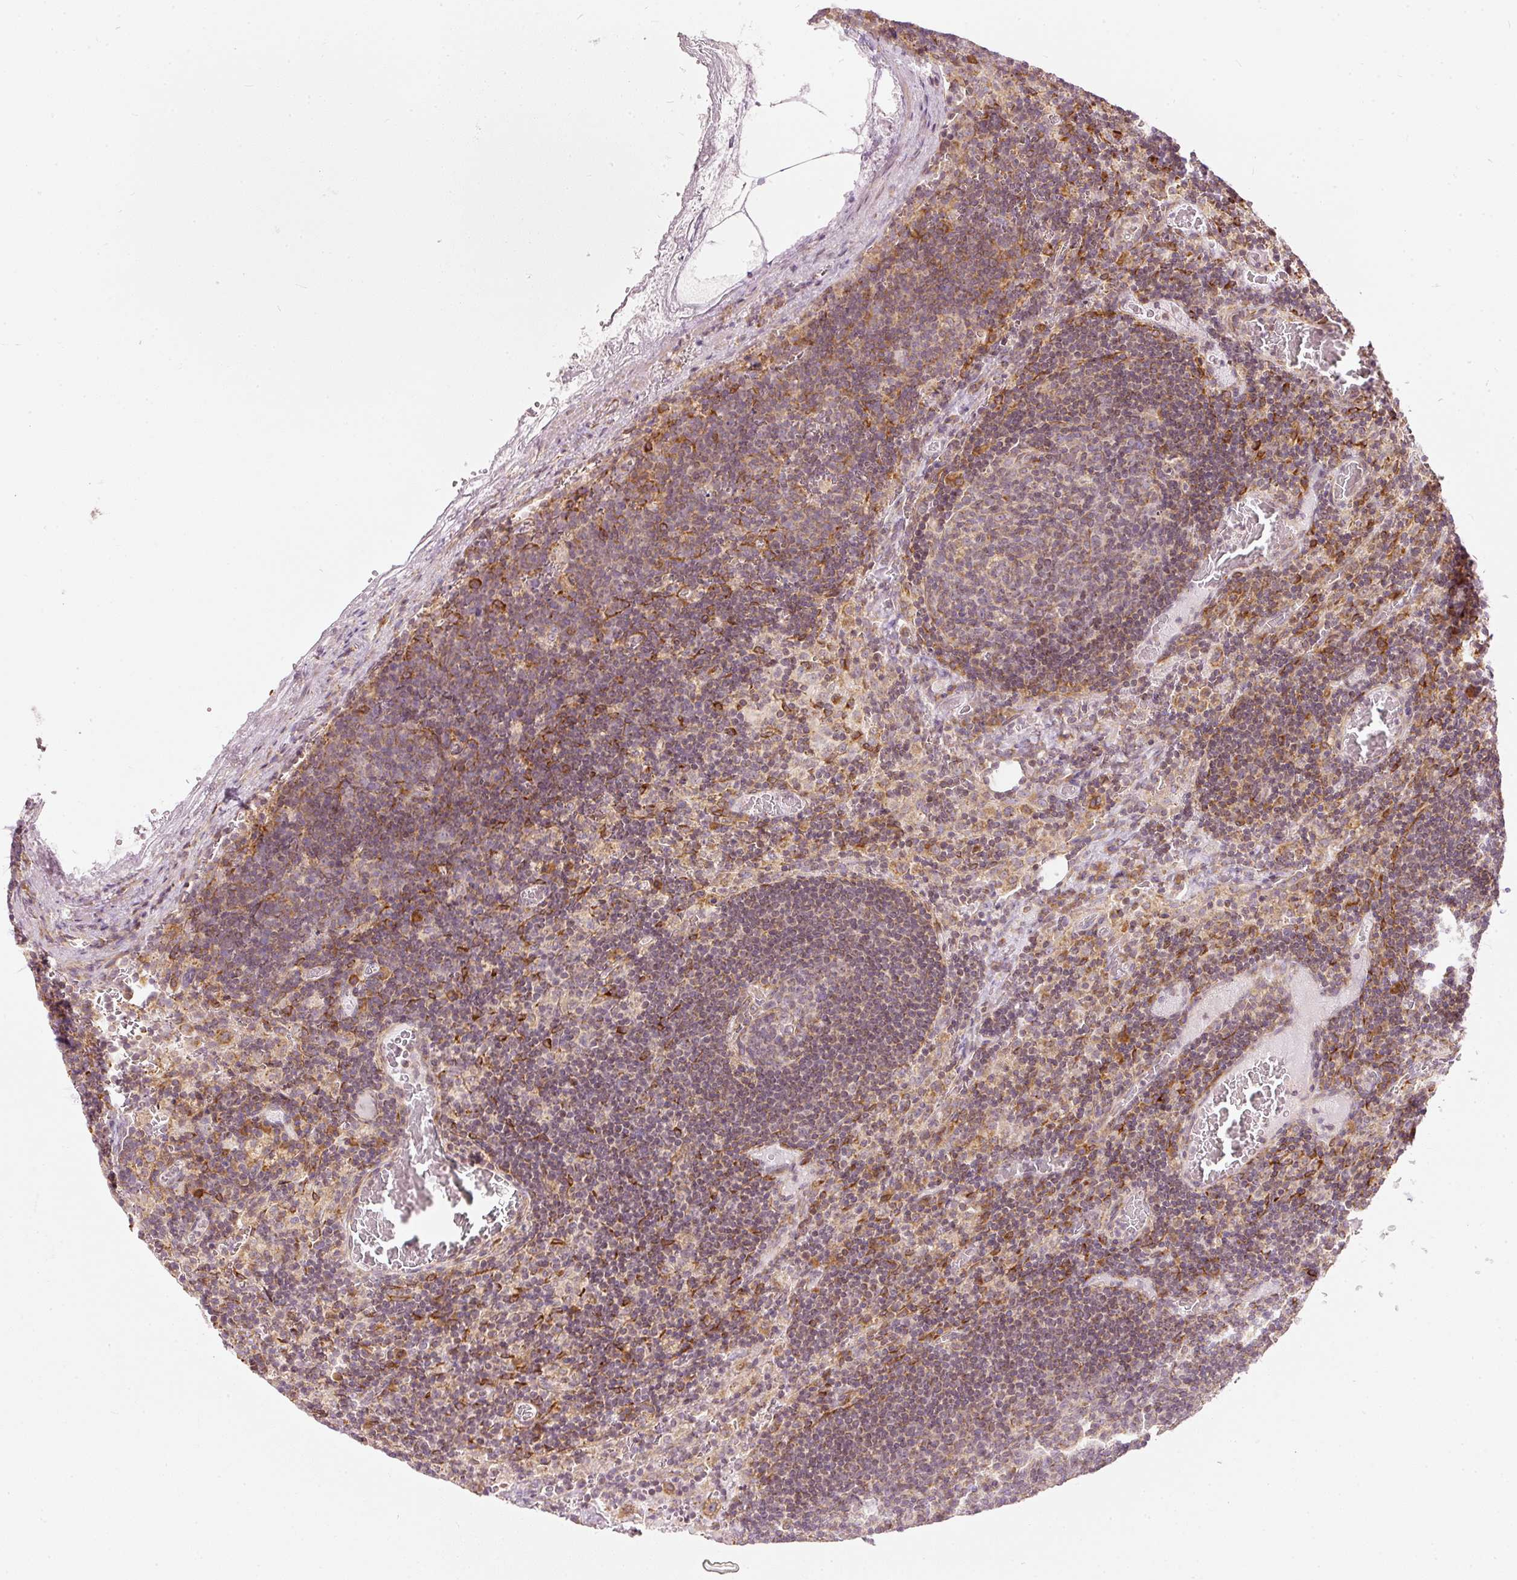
{"staining": {"intensity": "weak", "quantity": "25%-75%", "location": "cytoplasmic/membranous"}, "tissue": "lymph node", "cell_type": "Germinal center cells", "image_type": "normal", "snomed": [{"axis": "morphology", "description": "Normal tissue, NOS"}, {"axis": "topography", "description": "Lymph node"}], "caption": "Immunohistochemistry photomicrograph of benign human lymph node stained for a protein (brown), which displays low levels of weak cytoplasmic/membranous expression in about 25%-75% of germinal center cells.", "gene": "SNAPC5", "patient": {"sex": "male", "age": 50}}